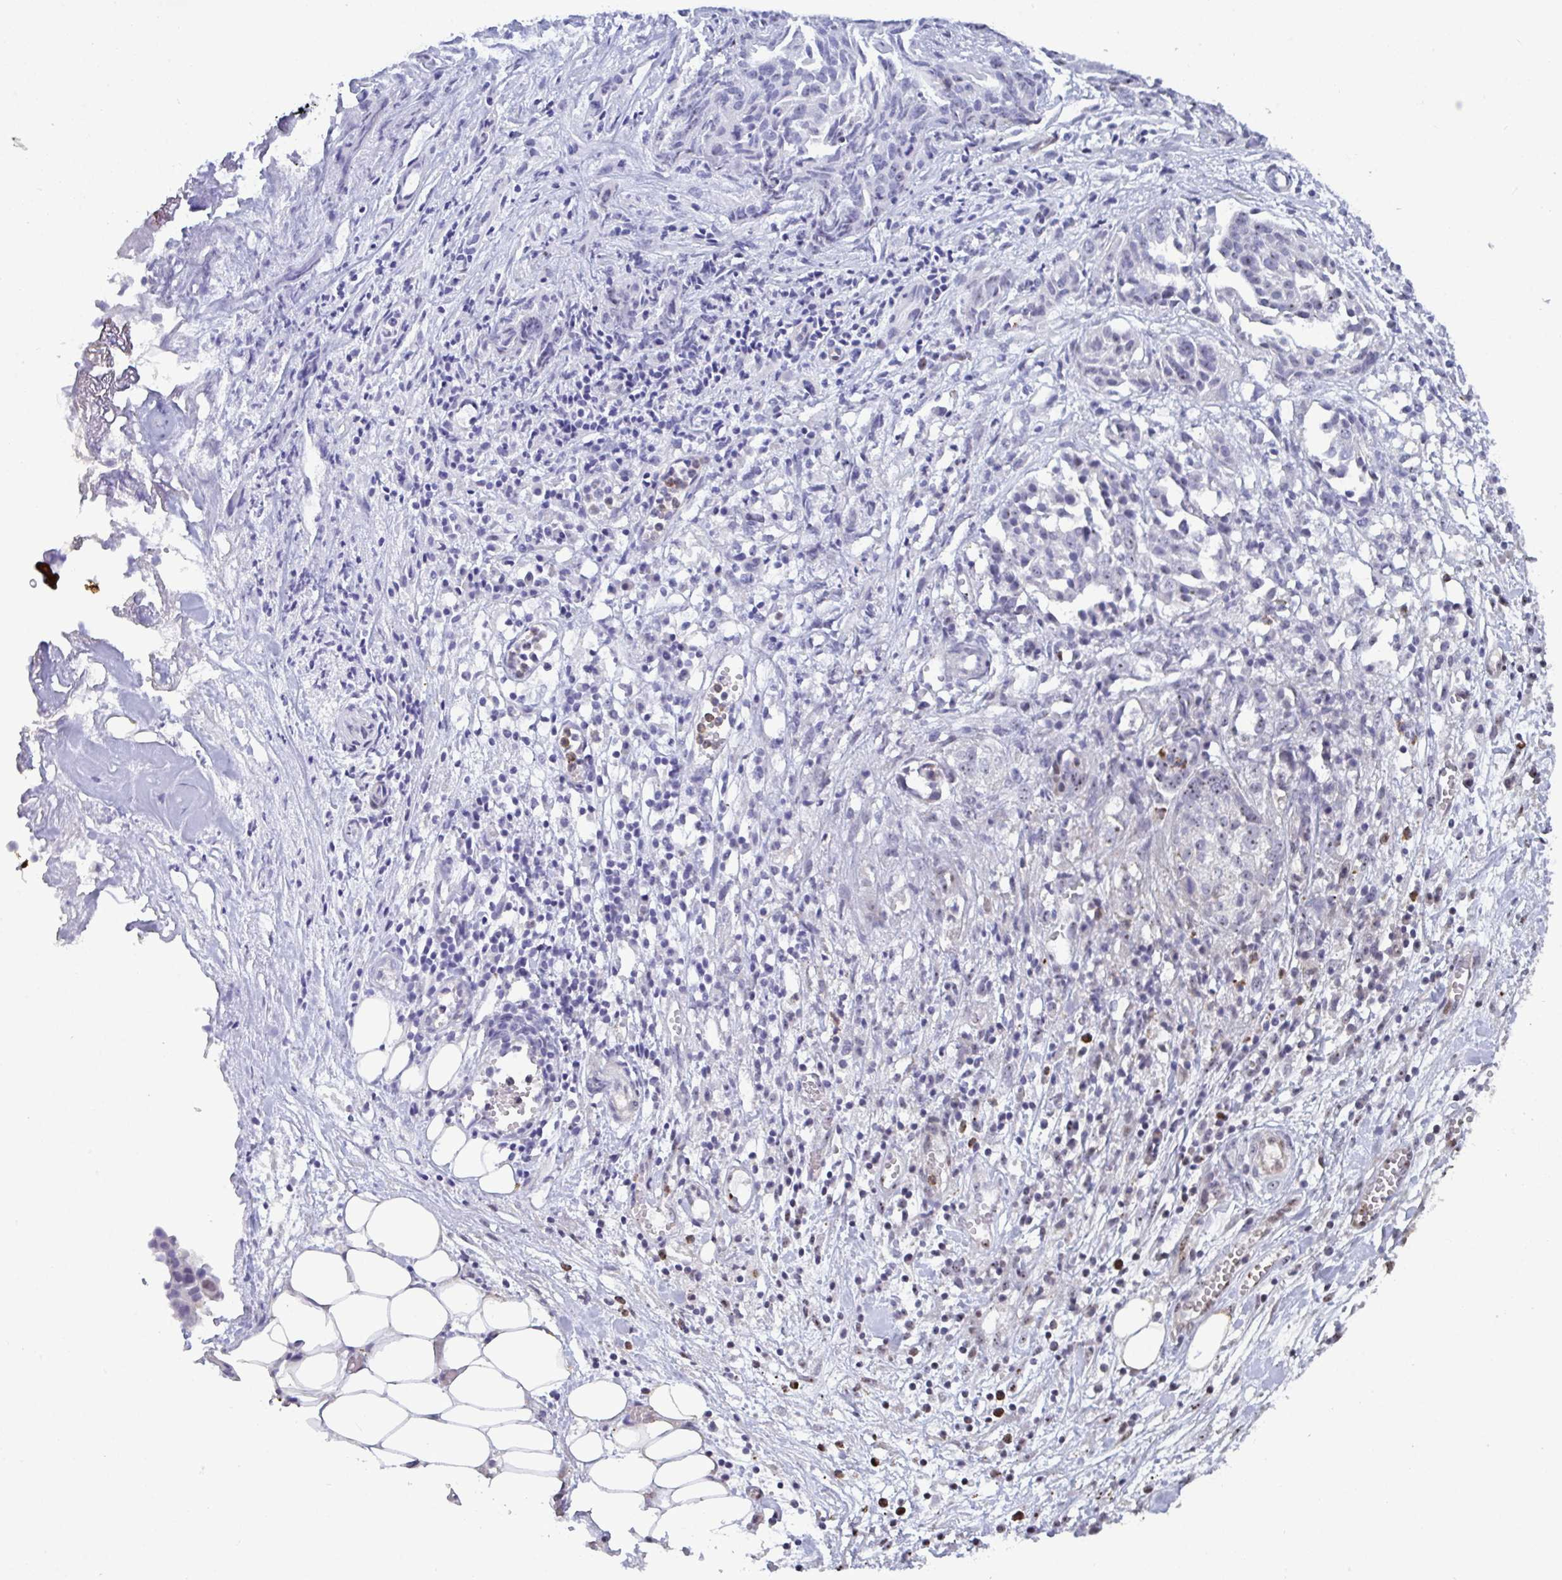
{"staining": {"intensity": "moderate", "quantity": "25%-75%", "location": "nuclear"}, "tissue": "ovarian cancer", "cell_type": "Tumor cells", "image_type": "cancer", "snomed": [{"axis": "morphology", "description": "Cystadenocarcinoma, serous, NOS"}, {"axis": "topography", "description": "Soft tissue"}, {"axis": "topography", "description": "Ovary"}], "caption": "An image showing moderate nuclear staining in about 25%-75% of tumor cells in ovarian serous cystadenocarcinoma, as visualized by brown immunohistochemical staining.", "gene": "PELI2", "patient": {"sex": "female", "age": 57}}